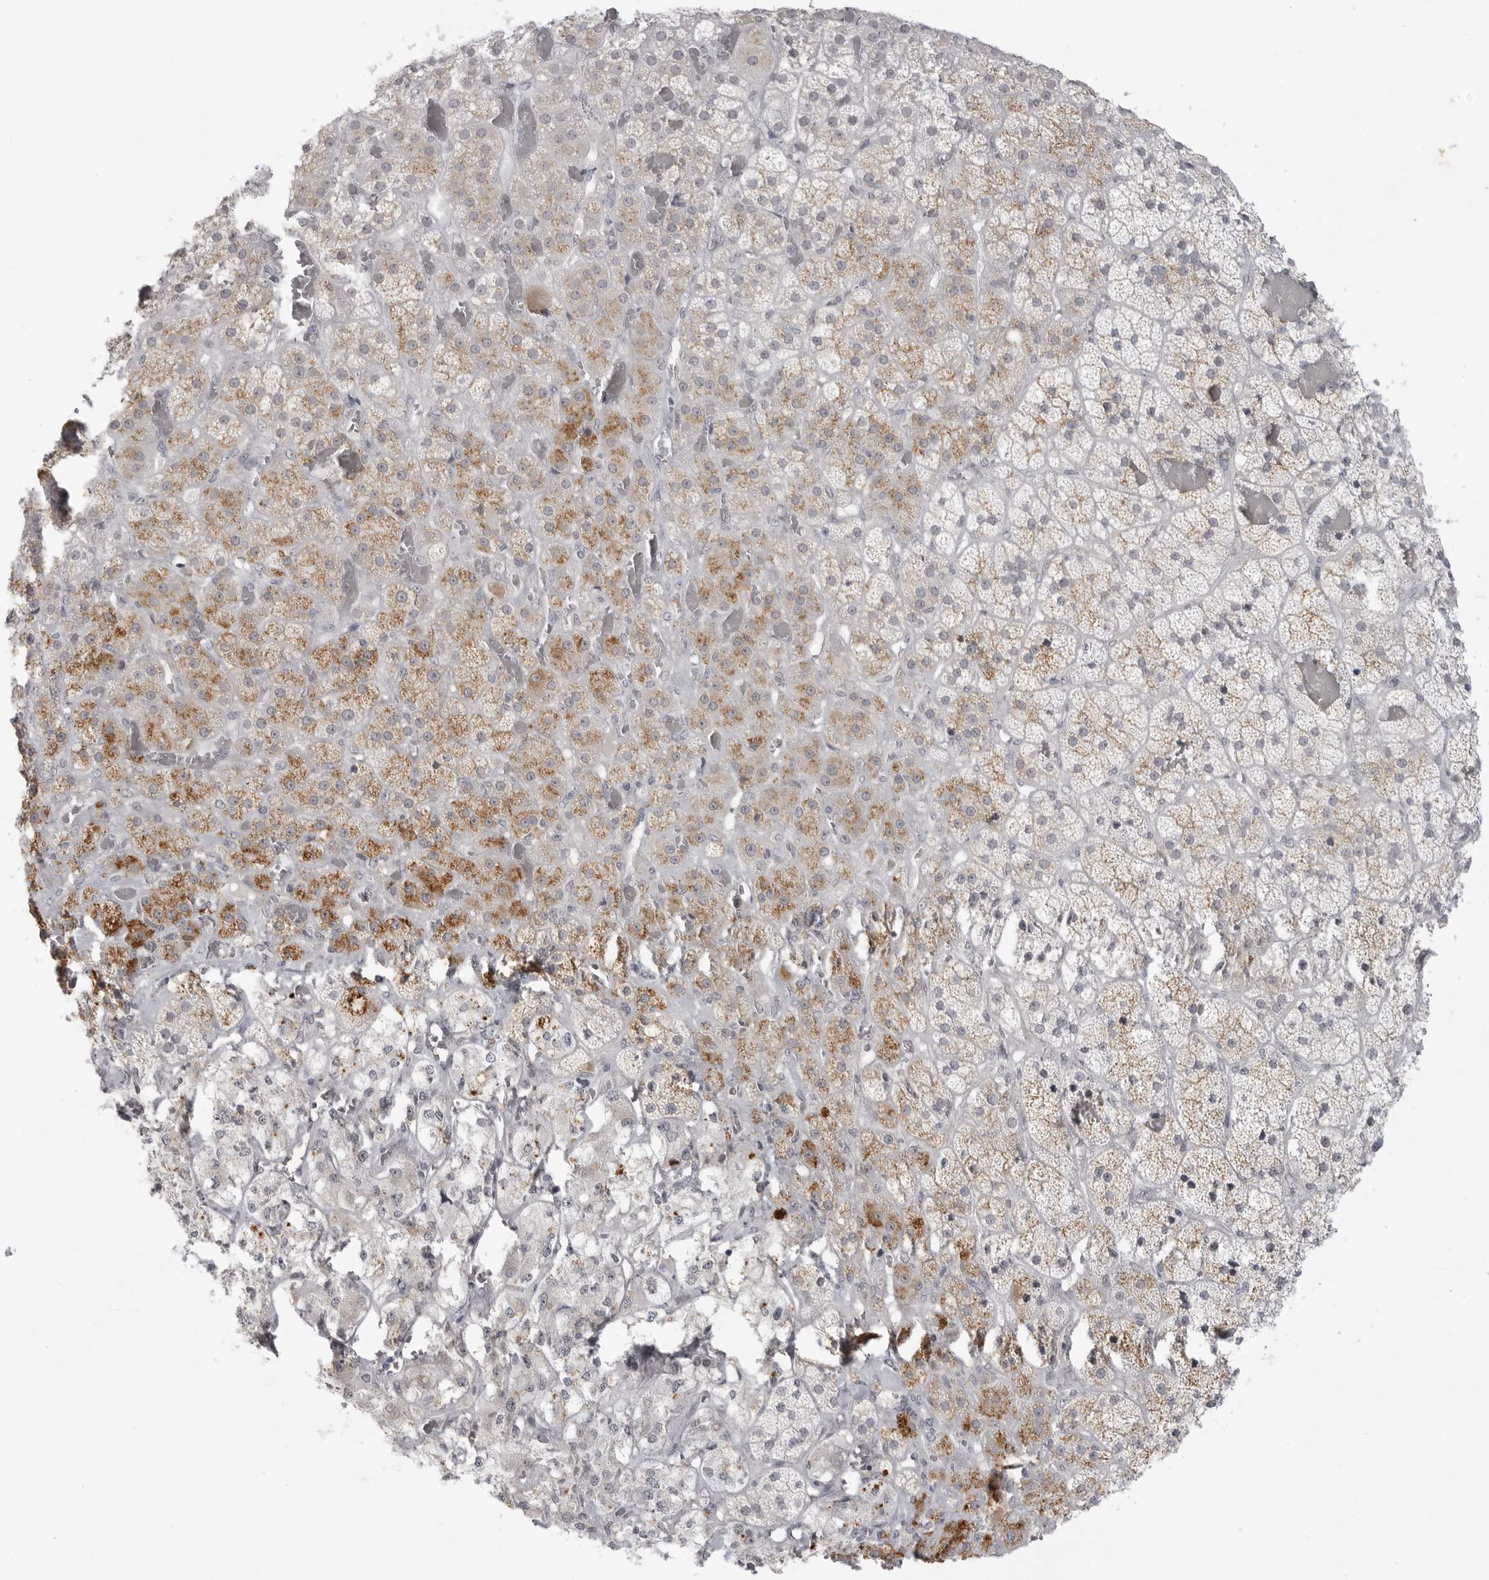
{"staining": {"intensity": "moderate", "quantity": "<25%", "location": "cytoplasmic/membranous"}, "tissue": "adrenal gland", "cell_type": "Glandular cells", "image_type": "normal", "snomed": [{"axis": "morphology", "description": "Normal tissue, NOS"}, {"axis": "topography", "description": "Adrenal gland"}], "caption": "The histopathology image demonstrates immunohistochemical staining of benign adrenal gland. There is moderate cytoplasmic/membranous expression is seen in approximately <25% of glandular cells. The protein of interest is shown in brown color, while the nuclei are stained blue.", "gene": "TCTN3", "patient": {"sex": "male", "age": 57}}